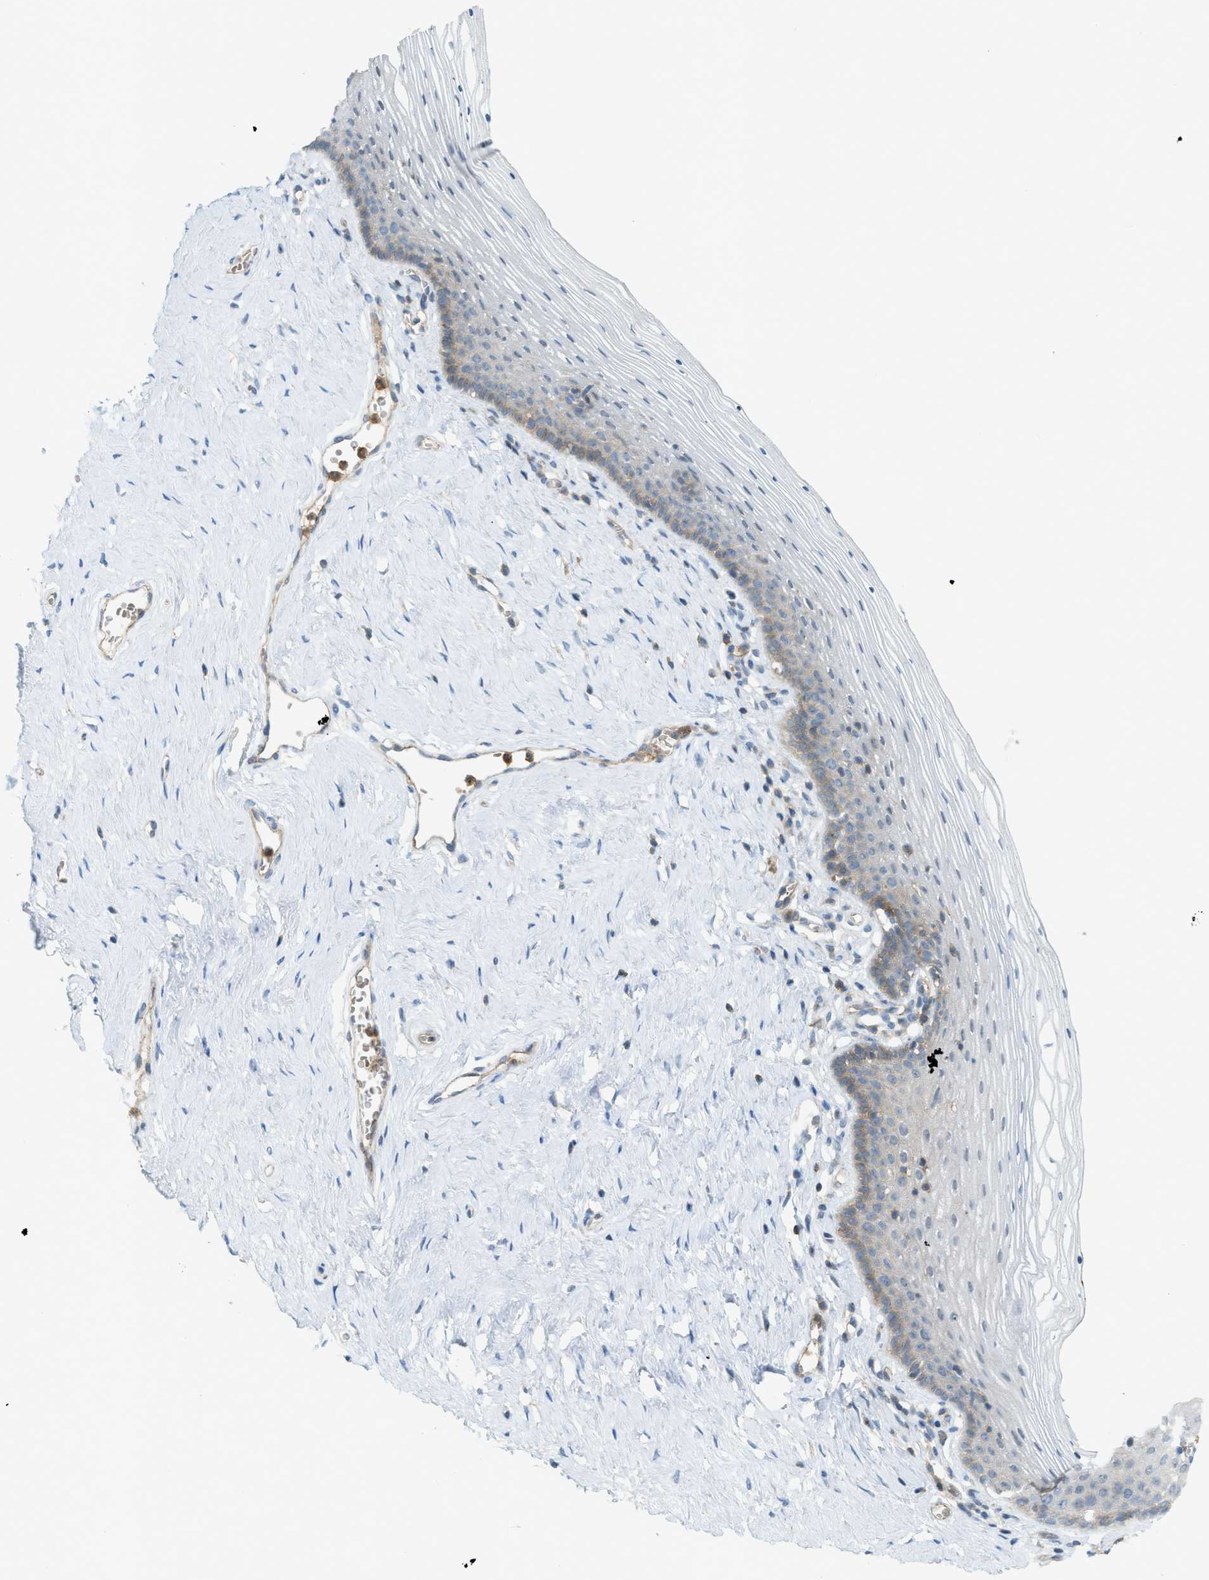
{"staining": {"intensity": "weak", "quantity": "<25%", "location": "cytoplasmic/membranous"}, "tissue": "vagina", "cell_type": "Squamous epithelial cells", "image_type": "normal", "snomed": [{"axis": "morphology", "description": "Normal tissue, NOS"}, {"axis": "topography", "description": "Vagina"}], "caption": "This is an immunohistochemistry (IHC) image of unremarkable vagina. There is no staining in squamous epithelial cells.", "gene": "GRK6", "patient": {"sex": "female", "age": 32}}